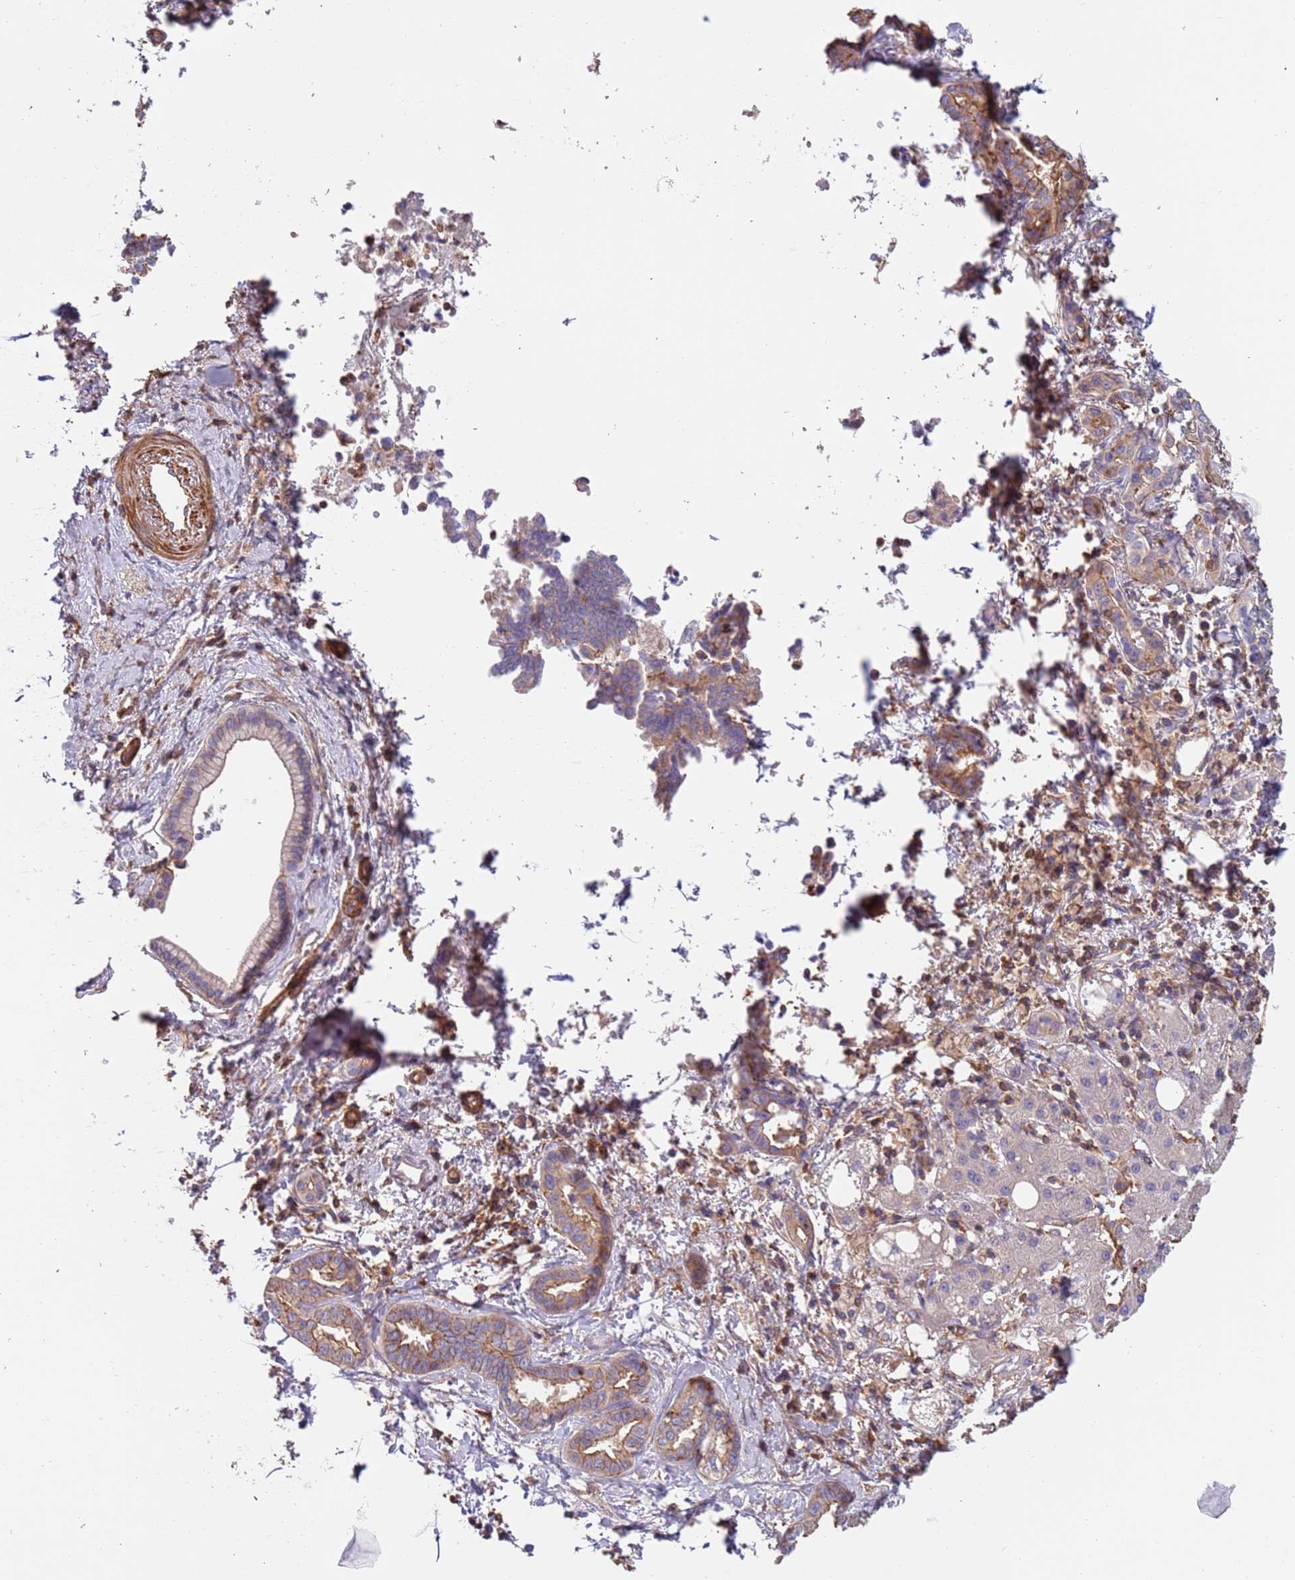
{"staining": {"intensity": "weak", "quantity": "<25%", "location": "cytoplasmic/membranous"}, "tissue": "liver cancer", "cell_type": "Tumor cells", "image_type": "cancer", "snomed": [{"axis": "morphology", "description": "Cholangiocarcinoma"}, {"axis": "topography", "description": "Liver"}], "caption": "Image shows no significant protein staining in tumor cells of liver cholangiocarcinoma. The staining was performed using DAB to visualize the protein expression in brown, while the nuclei were stained in blue with hematoxylin (Magnification: 20x).", "gene": "SYT4", "patient": {"sex": "female", "age": 77}}